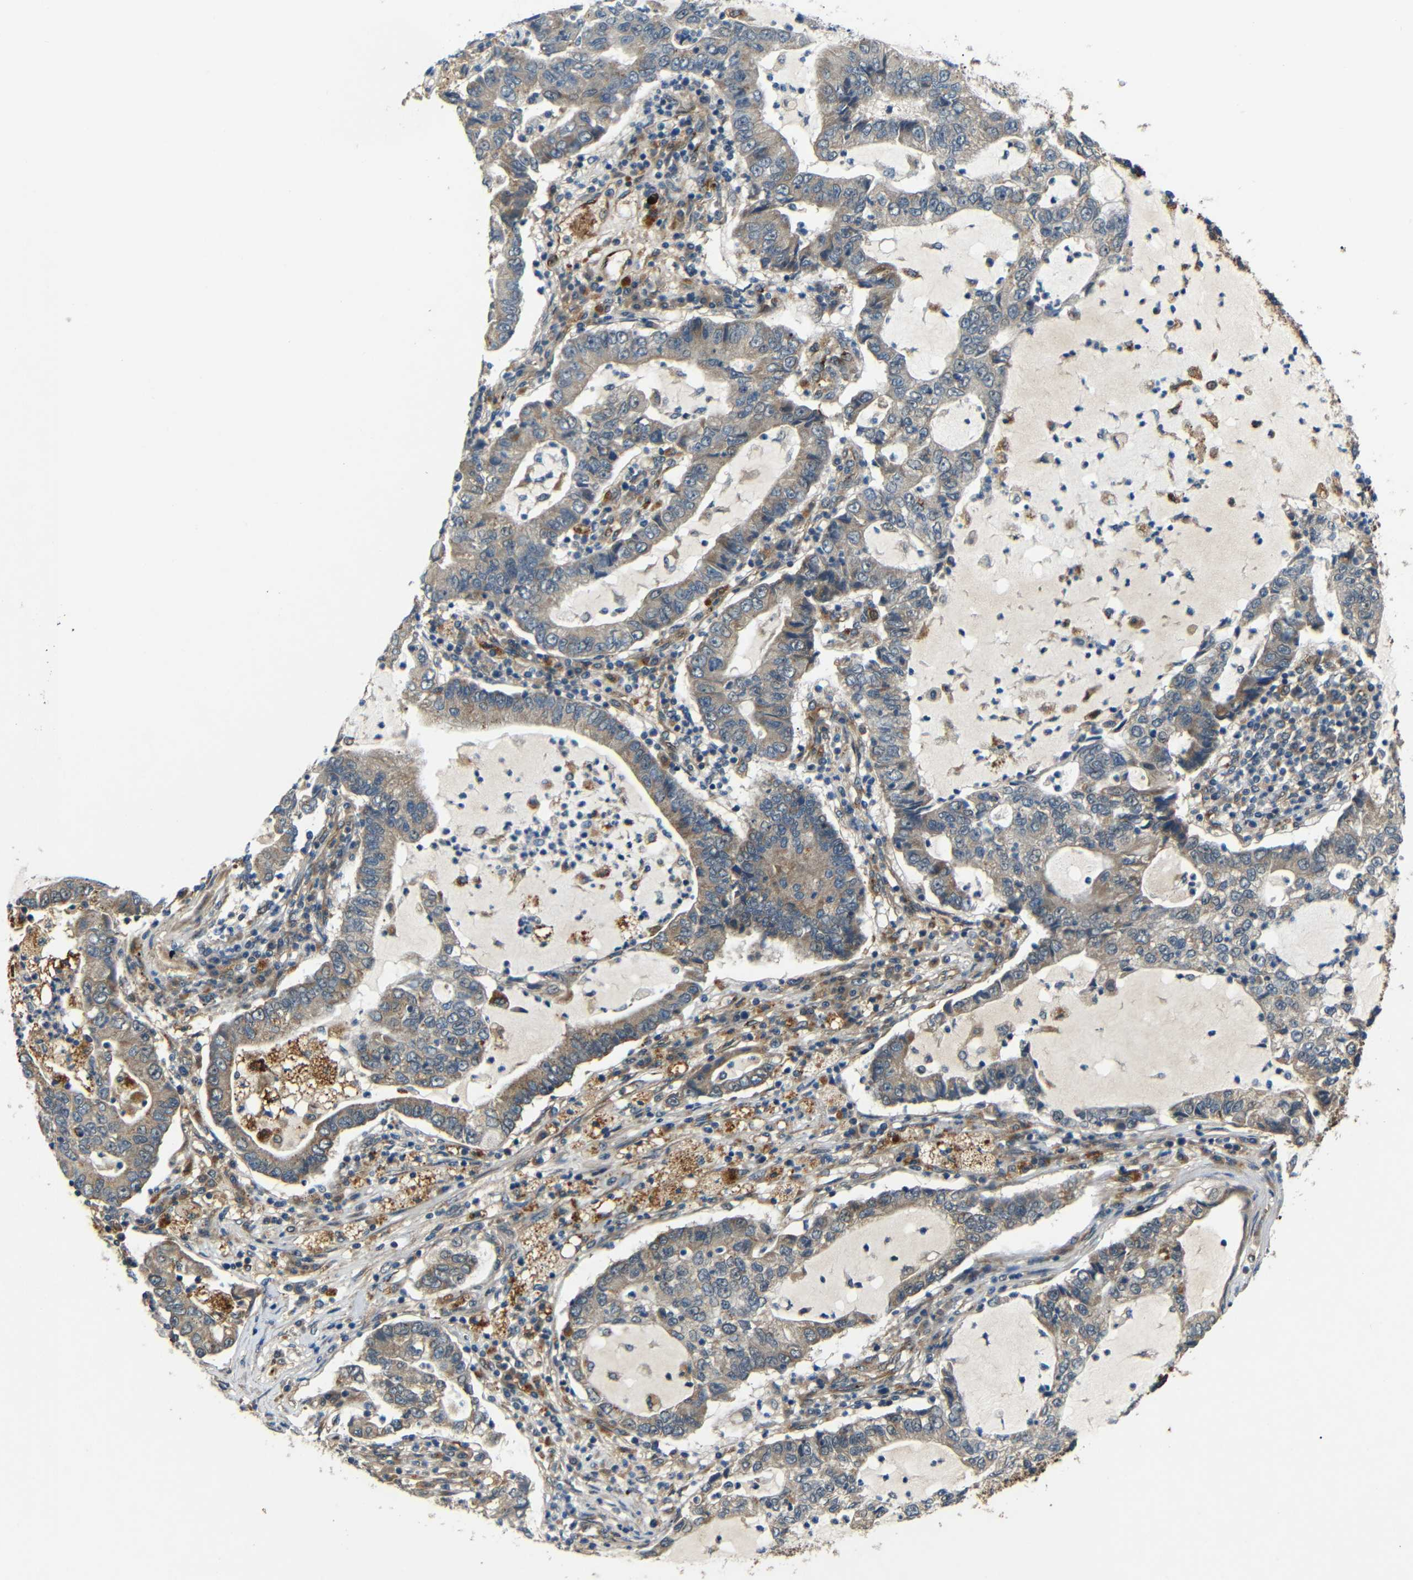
{"staining": {"intensity": "weak", "quantity": ">75%", "location": "cytoplasmic/membranous"}, "tissue": "lung cancer", "cell_type": "Tumor cells", "image_type": "cancer", "snomed": [{"axis": "morphology", "description": "Adenocarcinoma, NOS"}, {"axis": "topography", "description": "Lung"}], "caption": "Weak cytoplasmic/membranous positivity is present in about >75% of tumor cells in lung cancer (adenocarcinoma). (DAB IHC, brown staining for protein, blue staining for nuclei).", "gene": "ATP7A", "patient": {"sex": "female", "age": 51}}